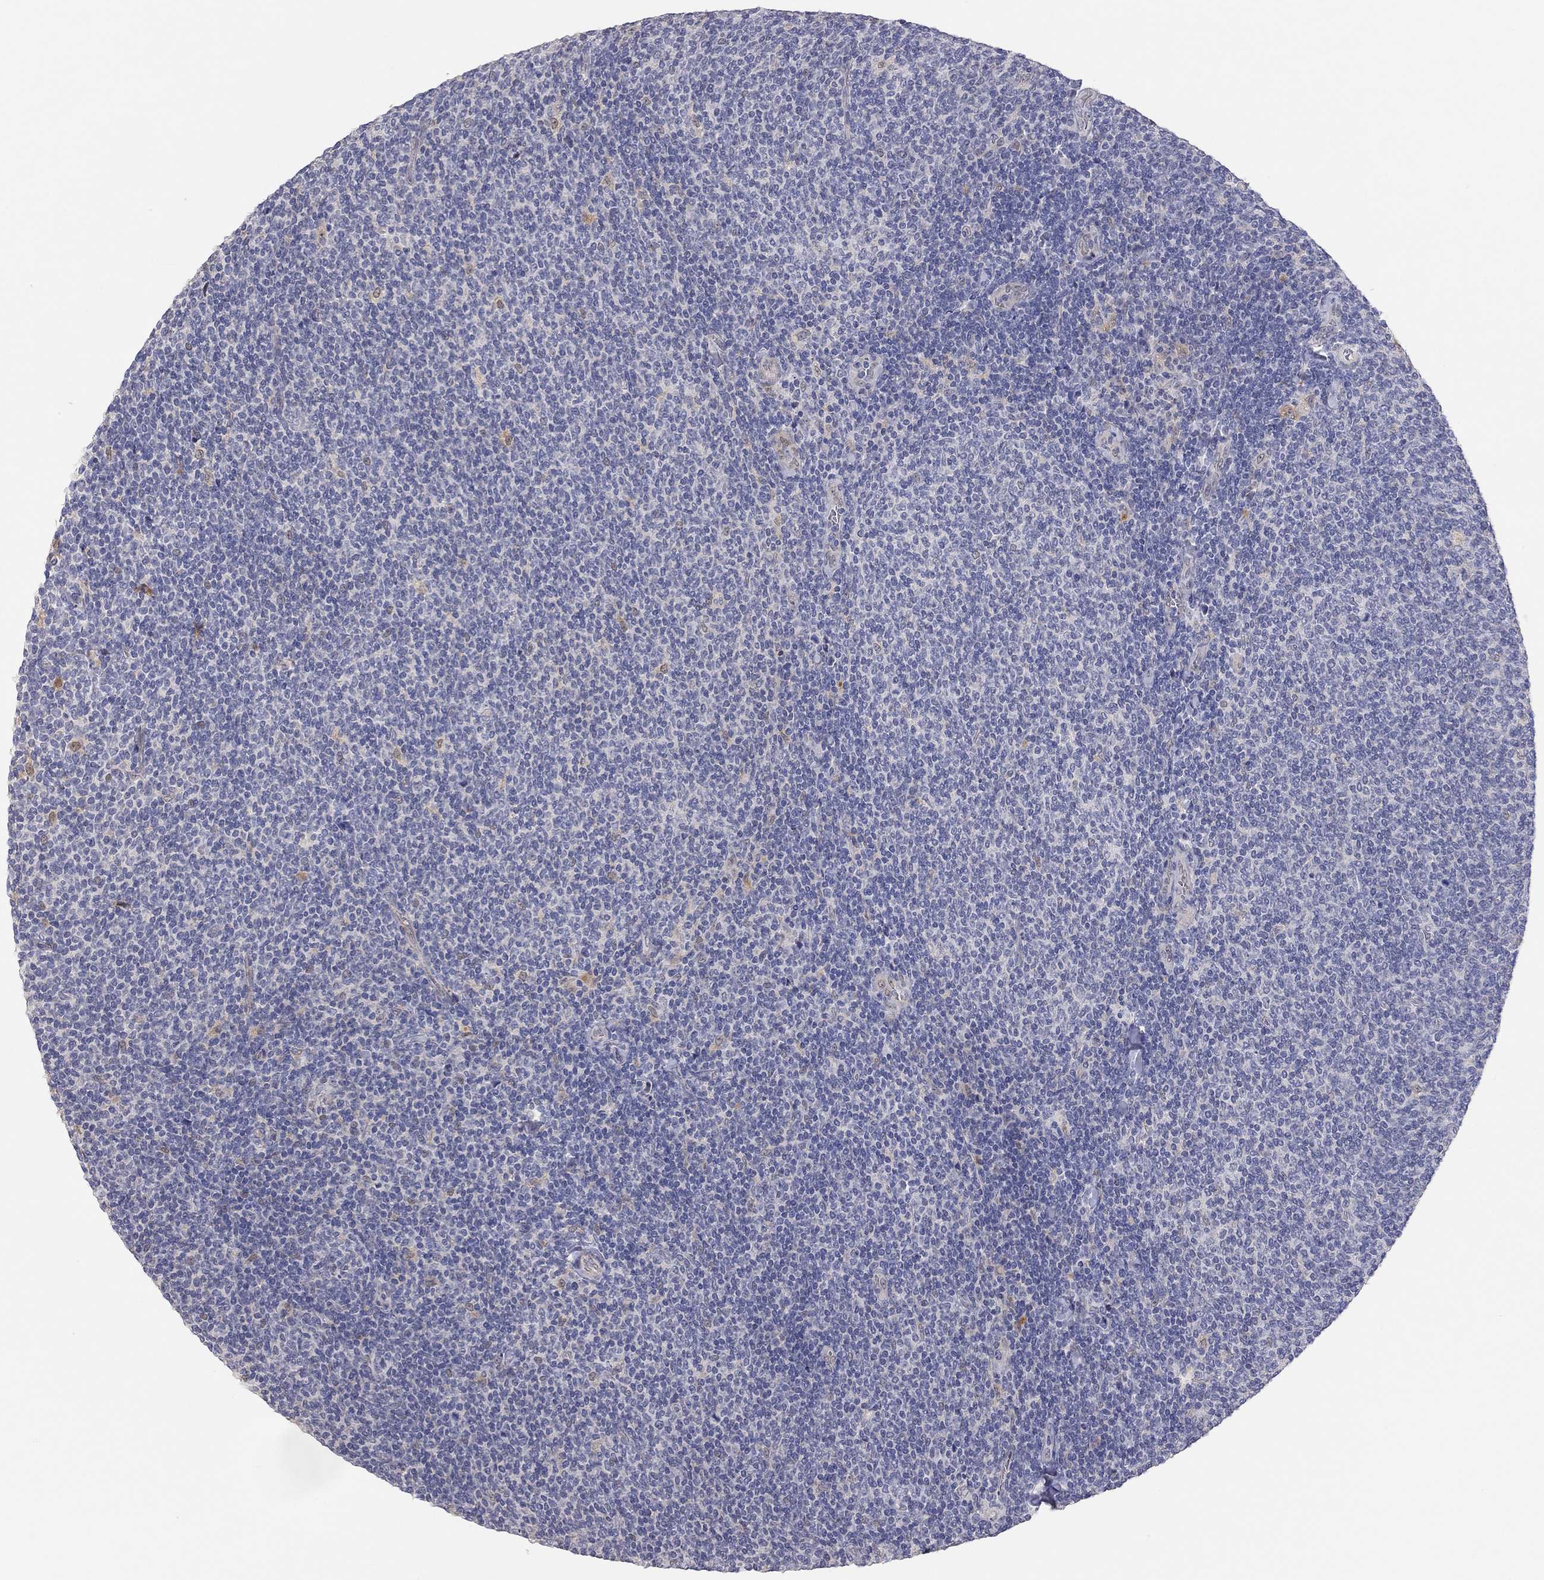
{"staining": {"intensity": "negative", "quantity": "none", "location": "none"}, "tissue": "lymphoma", "cell_type": "Tumor cells", "image_type": "cancer", "snomed": [{"axis": "morphology", "description": "Malignant lymphoma, non-Hodgkin's type, Low grade"}, {"axis": "topography", "description": "Lymph node"}], "caption": "Lymphoma was stained to show a protein in brown. There is no significant positivity in tumor cells.", "gene": "PAPSS2", "patient": {"sex": "male", "age": 52}}